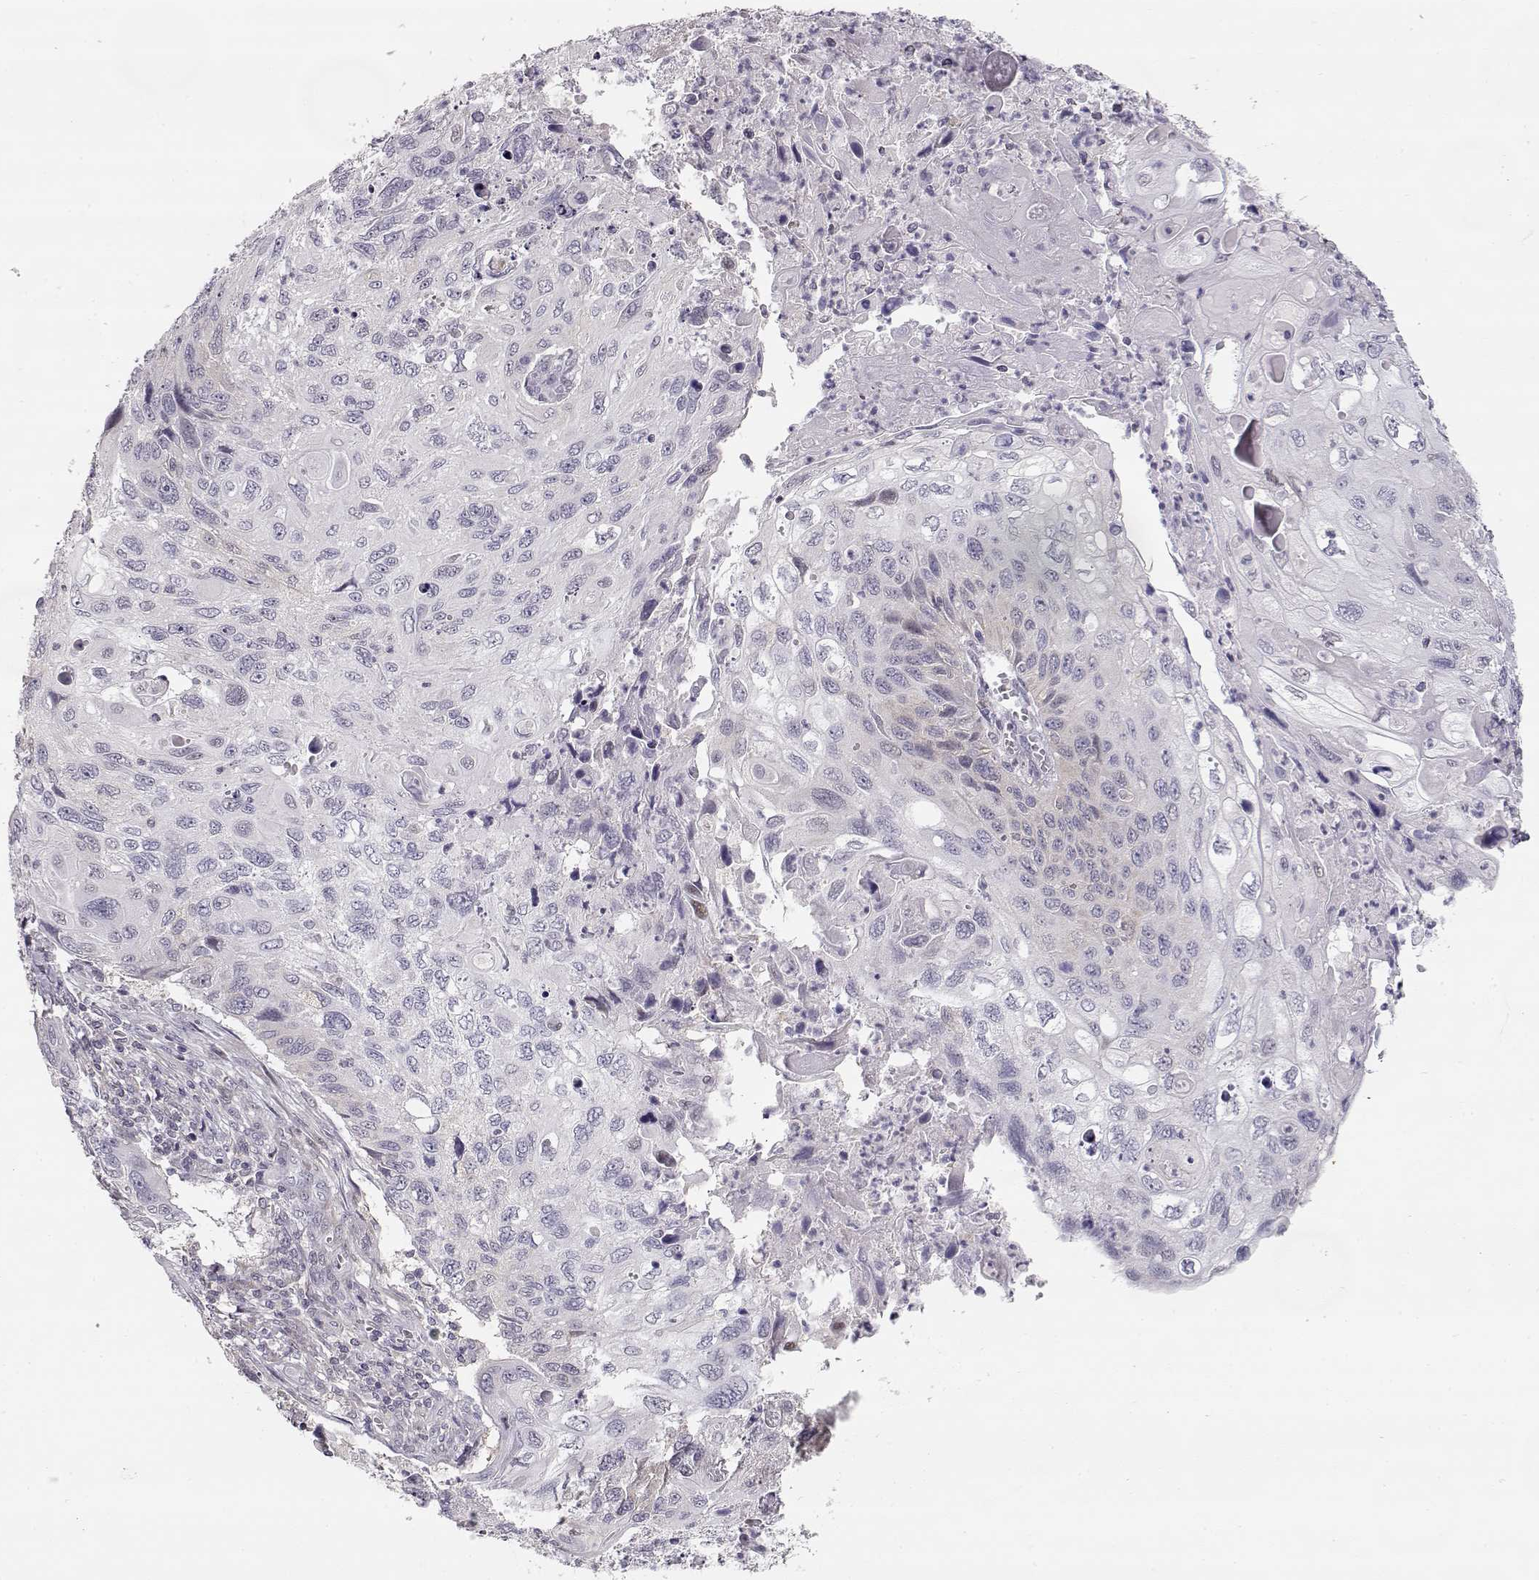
{"staining": {"intensity": "negative", "quantity": "none", "location": "none"}, "tissue": "cervical cancer", "cell_type": "Tumor cells", "image_type": "cancer", "snomed": [{"axis": "morphology", "description": "Squamous cell carcinoma, NOS"}, {"axis": "topography", "description": "Cervix"}], "caption": "High magnification brightfield microscopy of cervical cancer stained with DAB (brown) and counterstained with hematoxylin (blue): tumor cells show no significant expression.", "gene": "TEPP", "patient": {"sex": "female", "age": 70}}